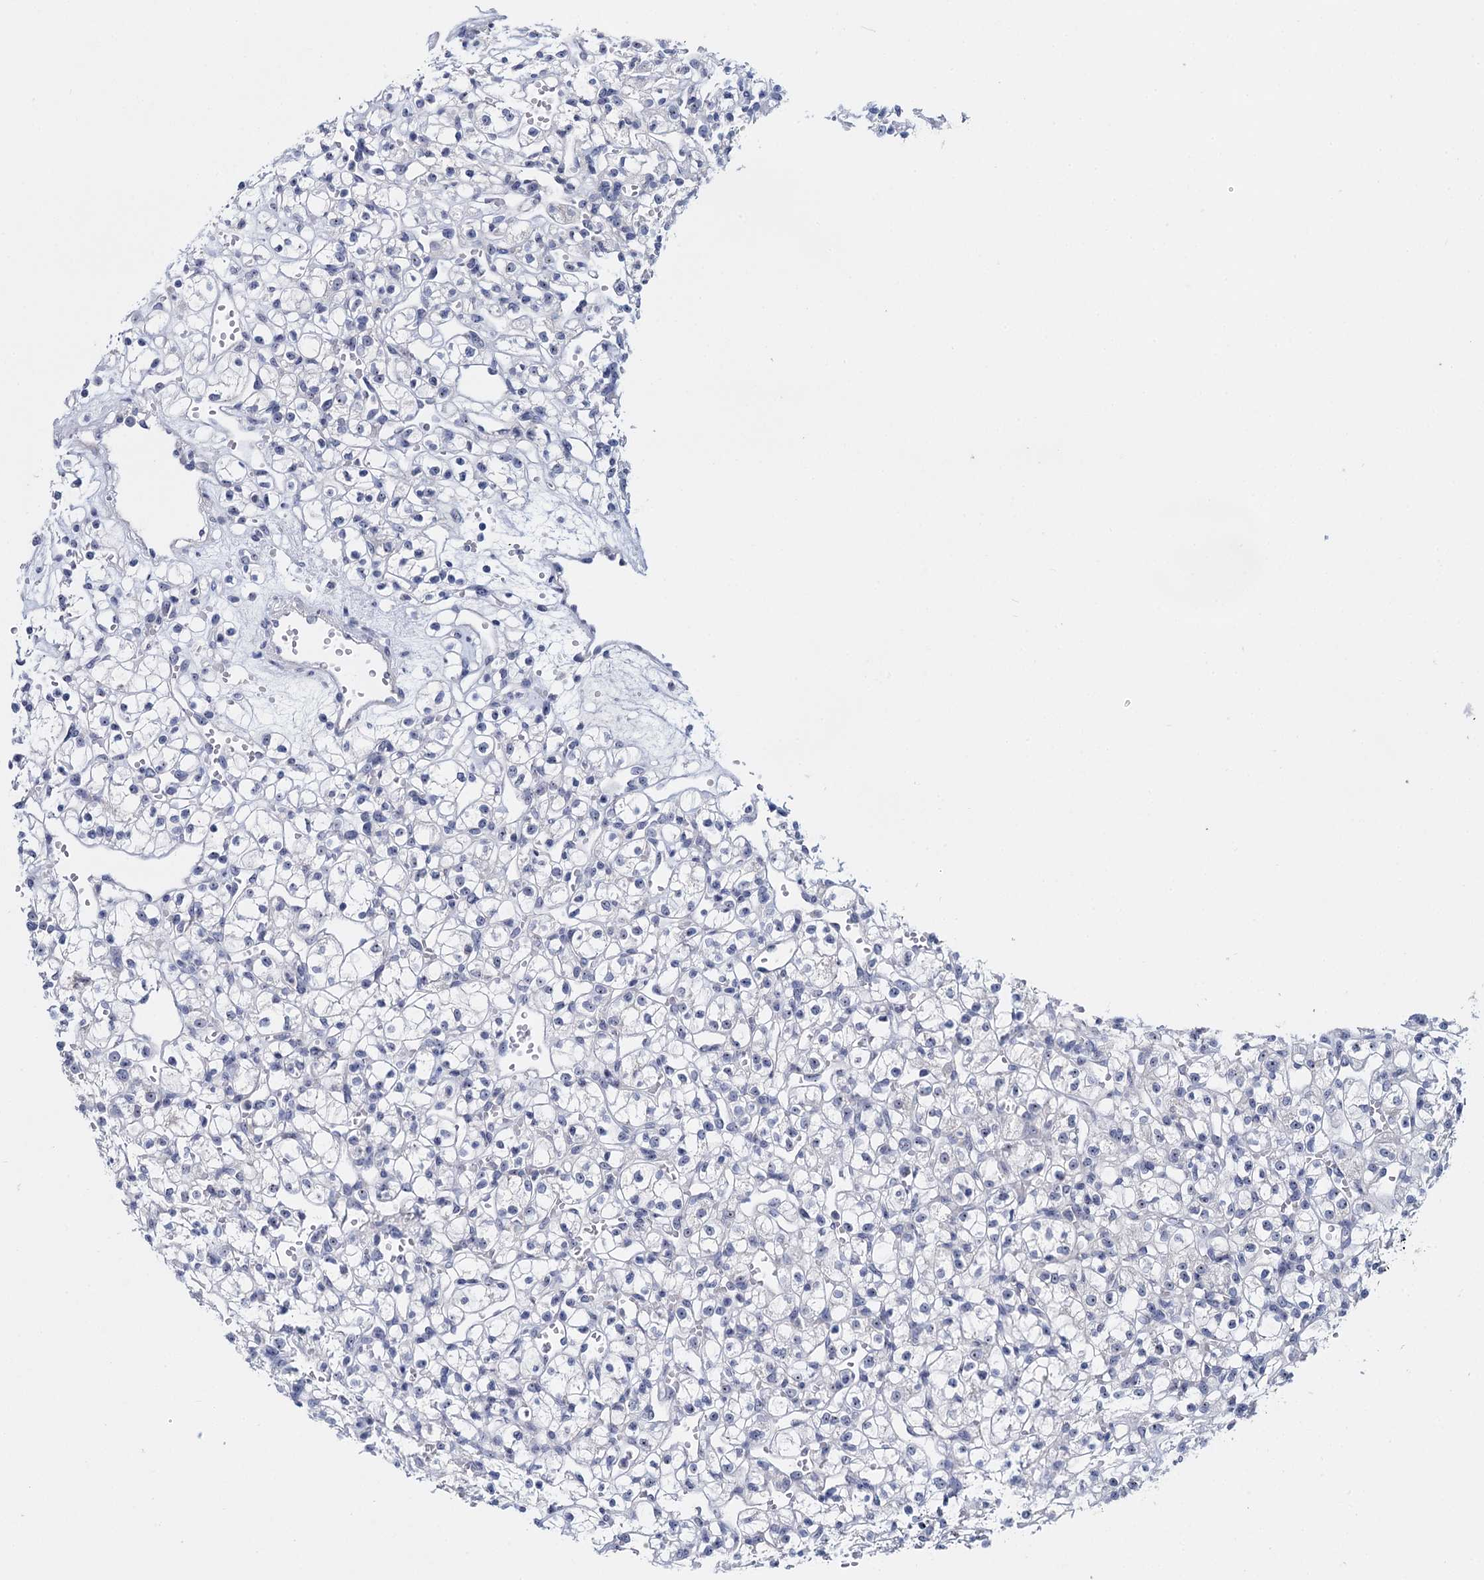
{"staining": {"intensity": "negative", "quantity": "none", "location": "none"}, "tissue": "renal cancer", "cell_type": "Tumor cells", "image_type": "cancer", "snomed": [{"axis": "morphology", "description": "Adenocarcinoma, NOS"}, {"axis": "topography", "description": "Kidney"}], "caption": "Renal cancer stained for a protein using immunohistochemistry (IHC) reveals no expression tumor cells.", "gene": "SFN", "patient": {"sex": "female", "age": 59}}